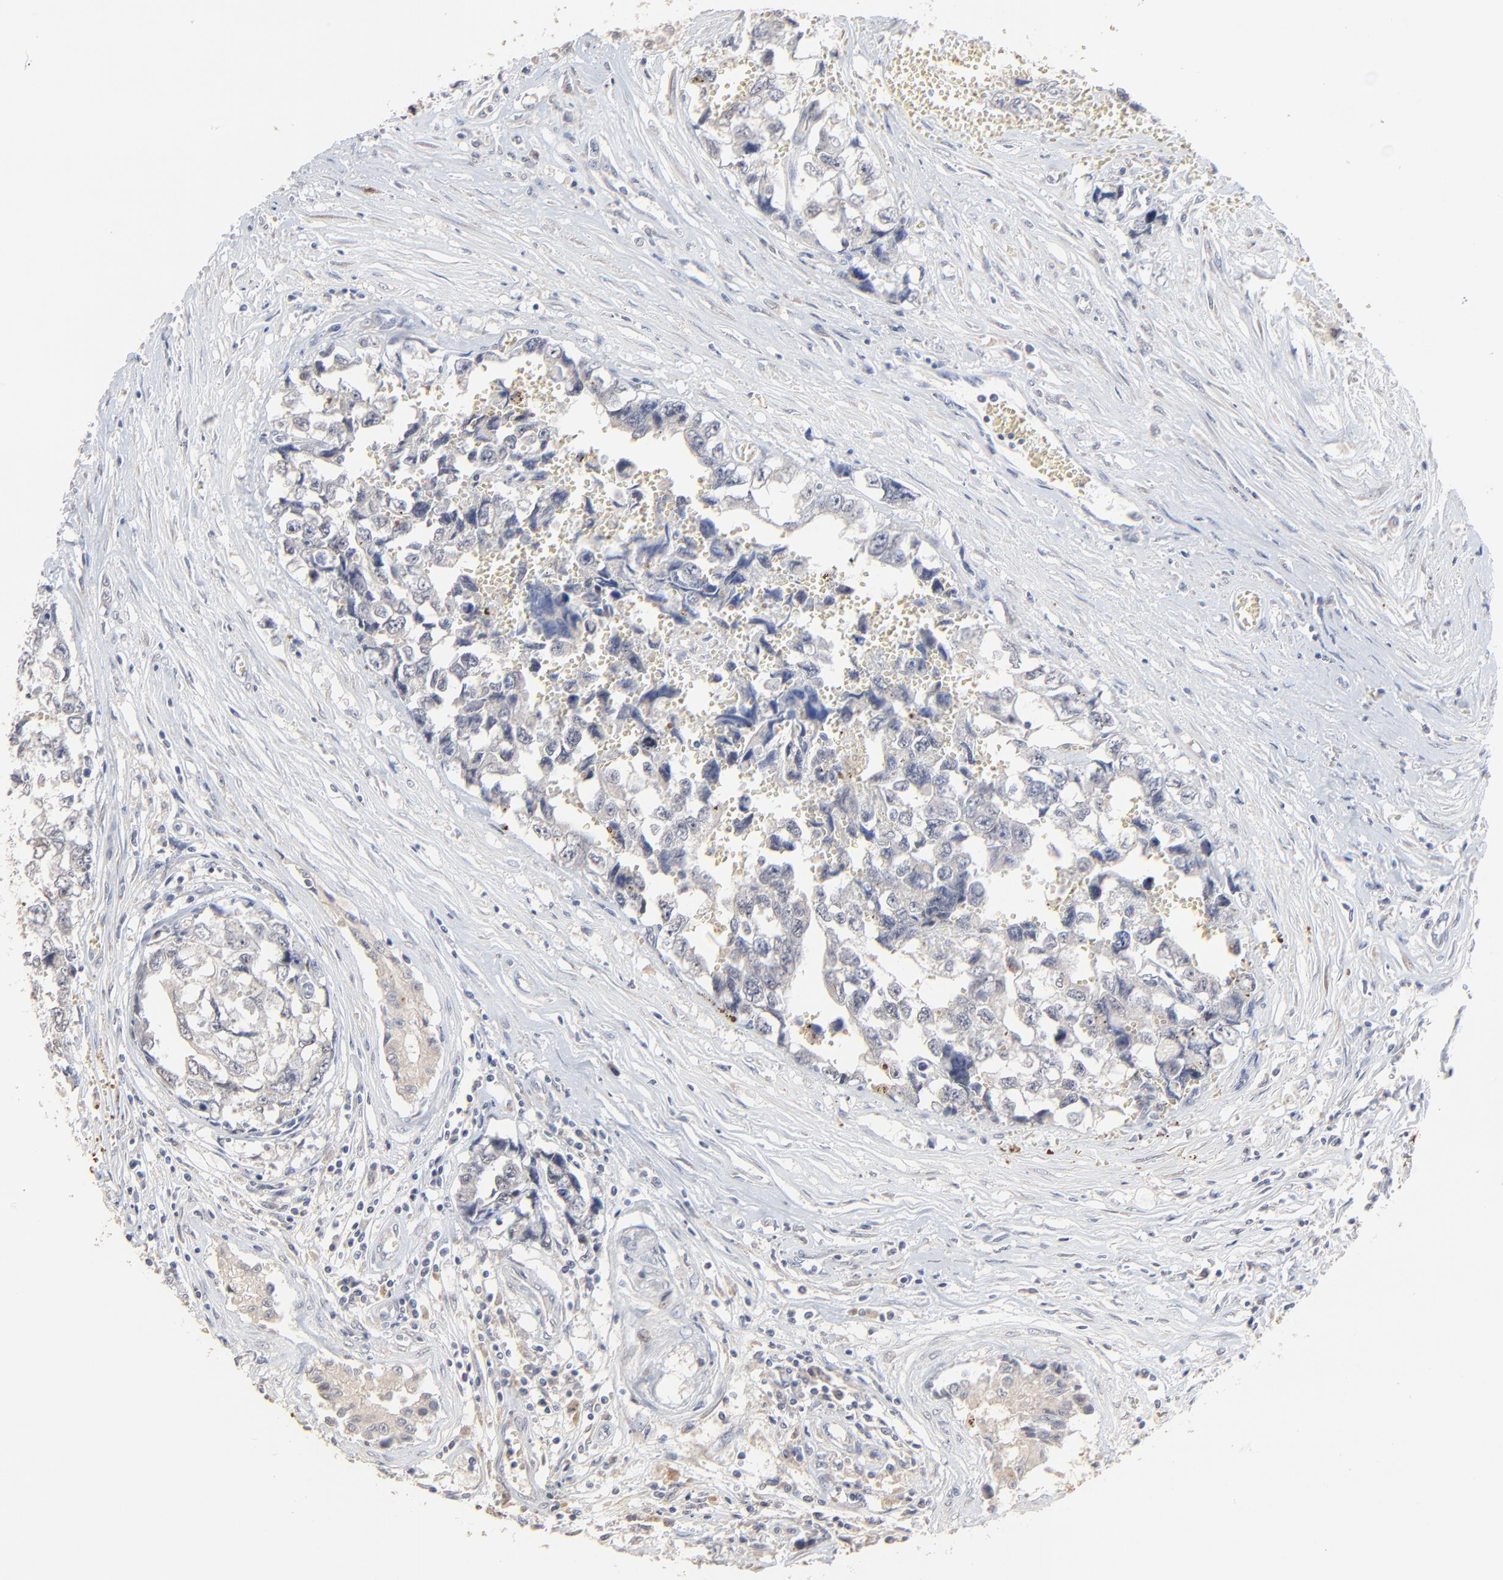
{"staining": {"intensity": "weak", "quantity": "<25%", "location": "cytoplasmic/membranous"}, "tissue": "testis cancer", "cell_type": "Tumor cells", "image_type": "cancer", "snomed": [{"axis": "morphology", "description": "Carcinoma, Embryonal, NOS"}, {"axis": "topography", "description": "Testis"}], "caption": "High power microscopy image of an immunohistochemistry photomicrograph of embryonal carcinoma (testis), revealing no significant expression in tumor cells.", "gene": "FANCB", "patient": {"sex": "male", "age": 31}}